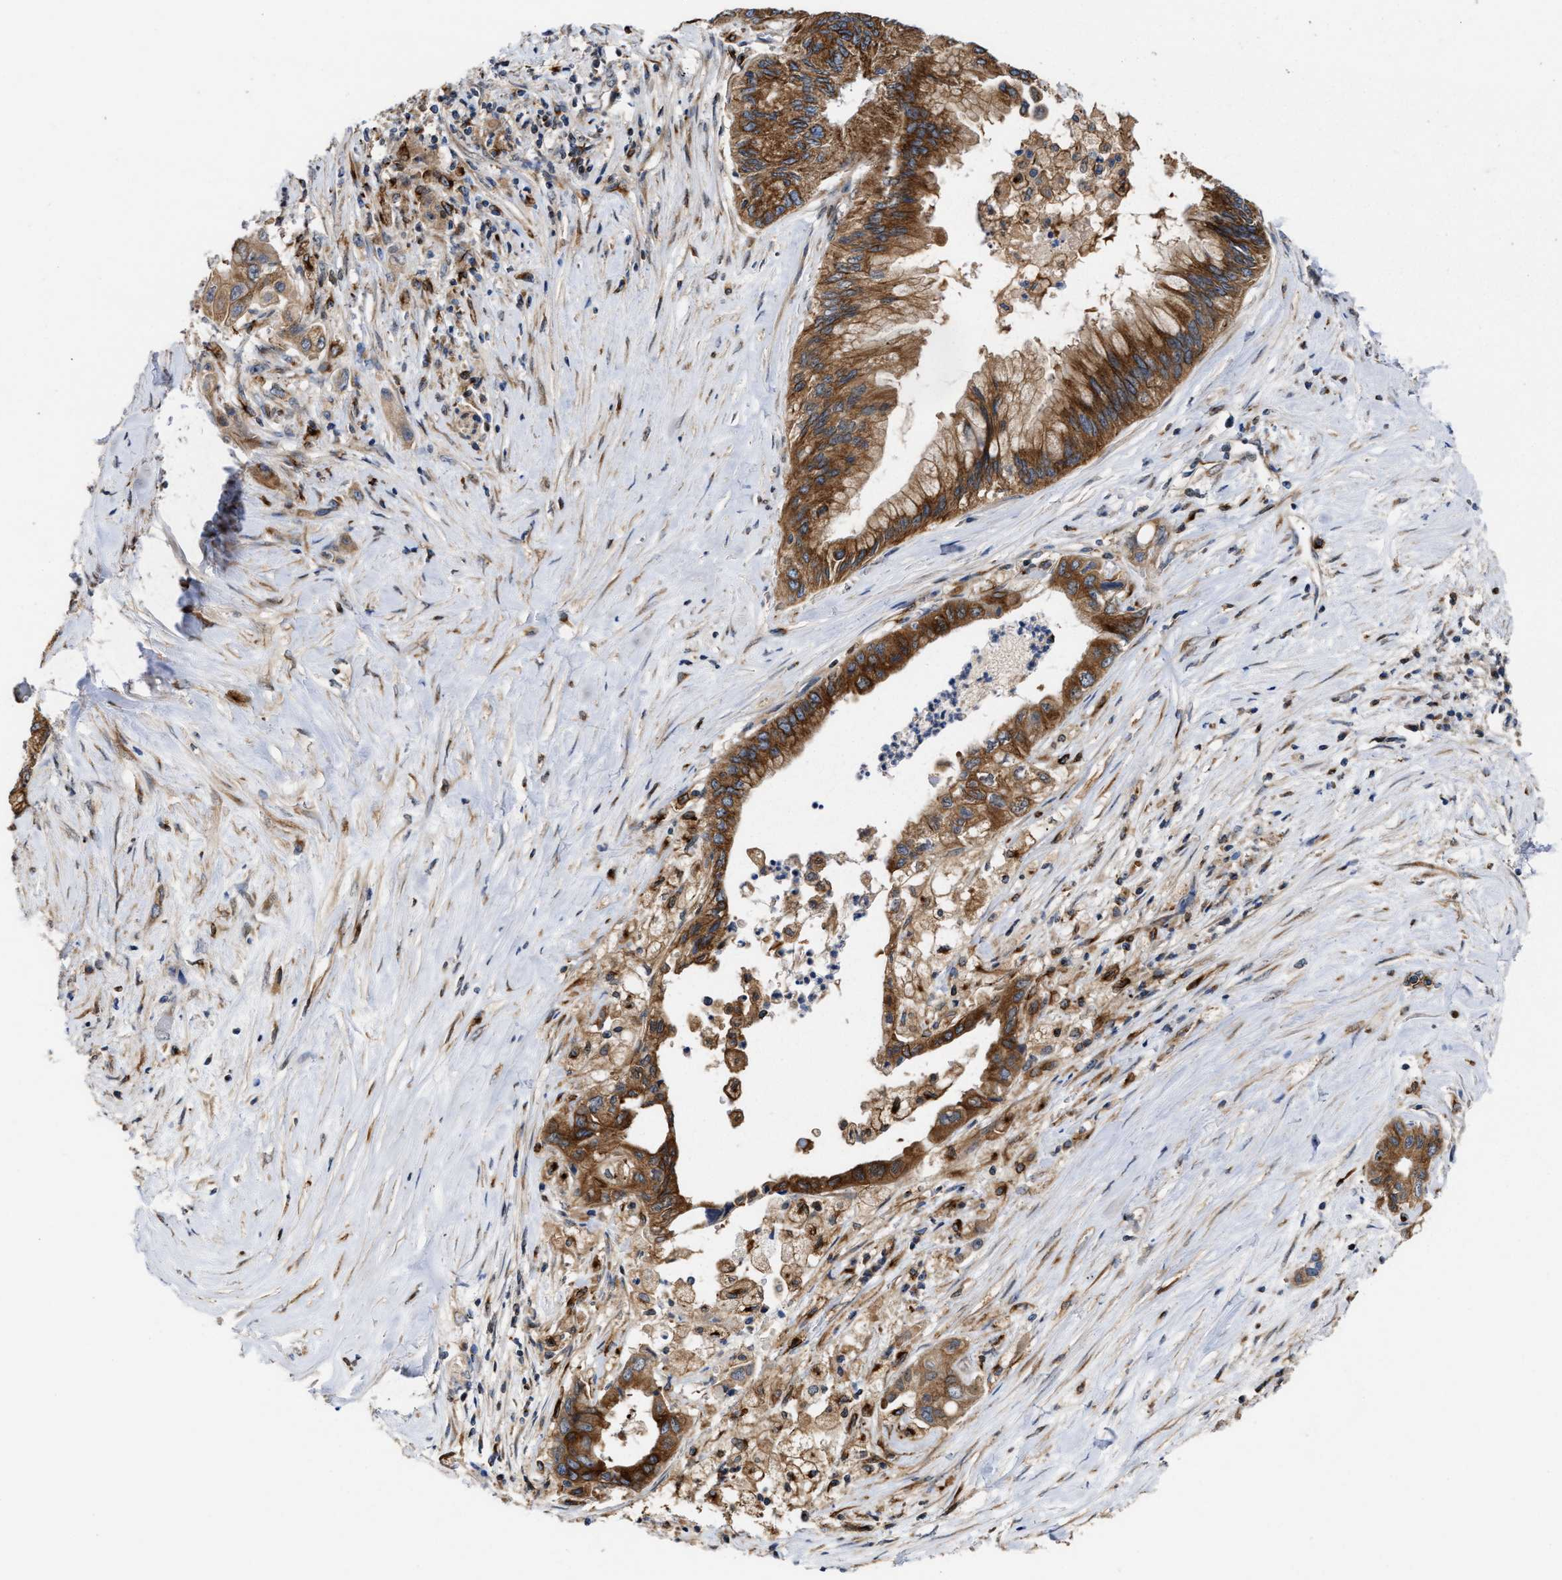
{"staining": {"intensity": "strong", "quantity": ">75%", "location": "cytoplasmic/membranous"}, "tissue": "pancreatic cancer", "cell_type": "Tumor cells", "image_type": "cancer", "snomed": [{"axis": "morphology", "description": "Adenocarcinoma, NOS"}, {"axis": "topography", "description": "Pancreas"}], "caption": "High-power microscopy captured an immunohistochemistry micrograph of pancreatic cancer, revealing strong cytoplasmic/membranous positivity in approximately >75% of tumor cells.", "gene": "BBLN", "patient": {"sex": "female", "age": 73}}